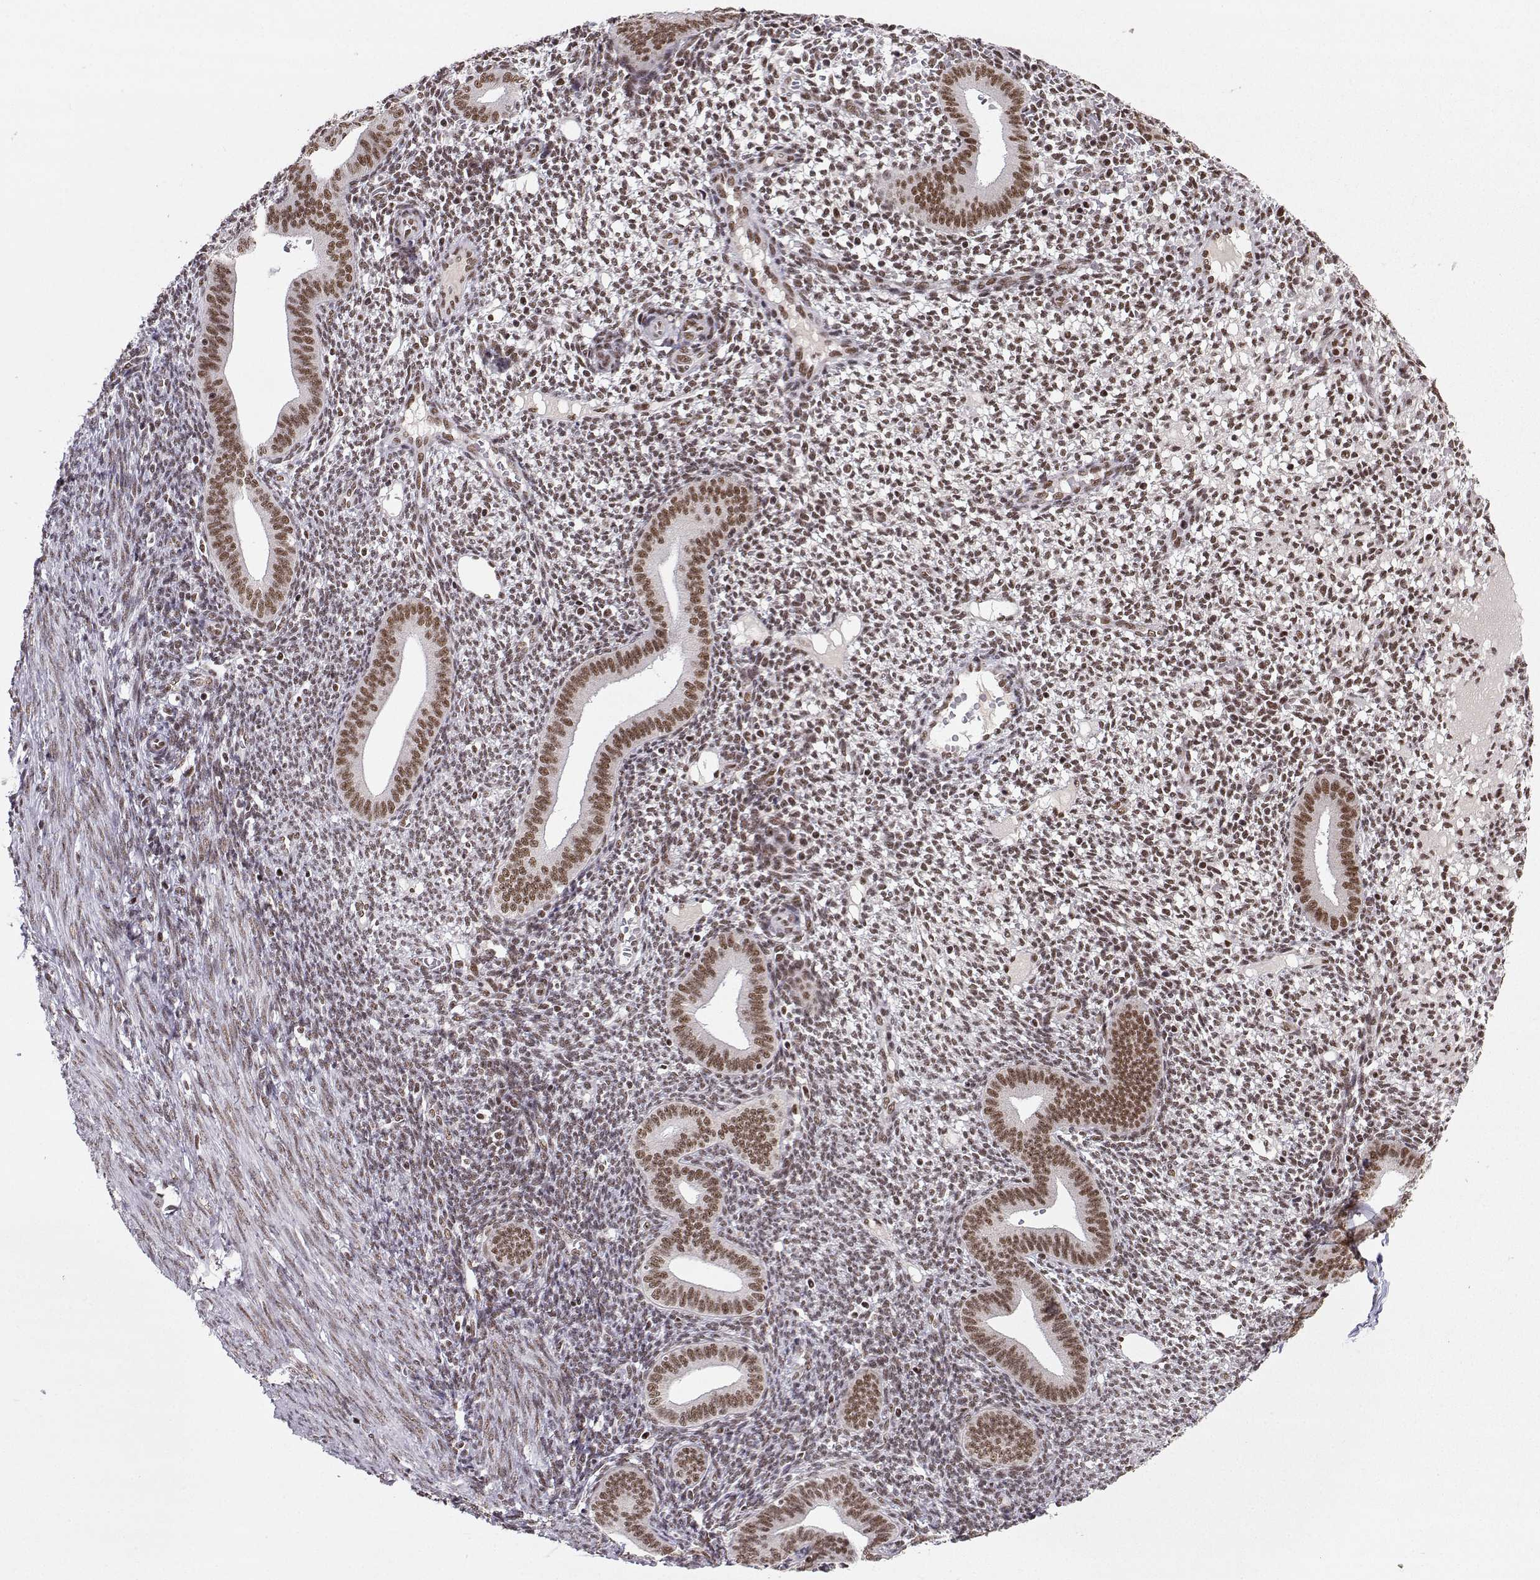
{"staining": {"intensity": "weak", "quantity": "25%-75%", "location": "nuclear"}, "tissue": "endometrium", "cell_type": "Cells in endometrial stroma", "image_type": "normal", "snomed": [{"axis": "morphology", "description": "Normal tissue, NOS"}, {"axis": "topography", "description": "Endometrium"}], "caption": "DAB (3,3'-diaminobenzidine) immunohistochemical staining of unremarkable human endometrium demonstrates weak nuclear protein positivity in about 25%-75% of cells in endometrial stroma. Using DAB (brown) and hematoxylin (blue) stains, captured at high magnification using brightfield microscopy.", "gene": "SNRPB2", "patient": {"sex": "female", "age": 40}}